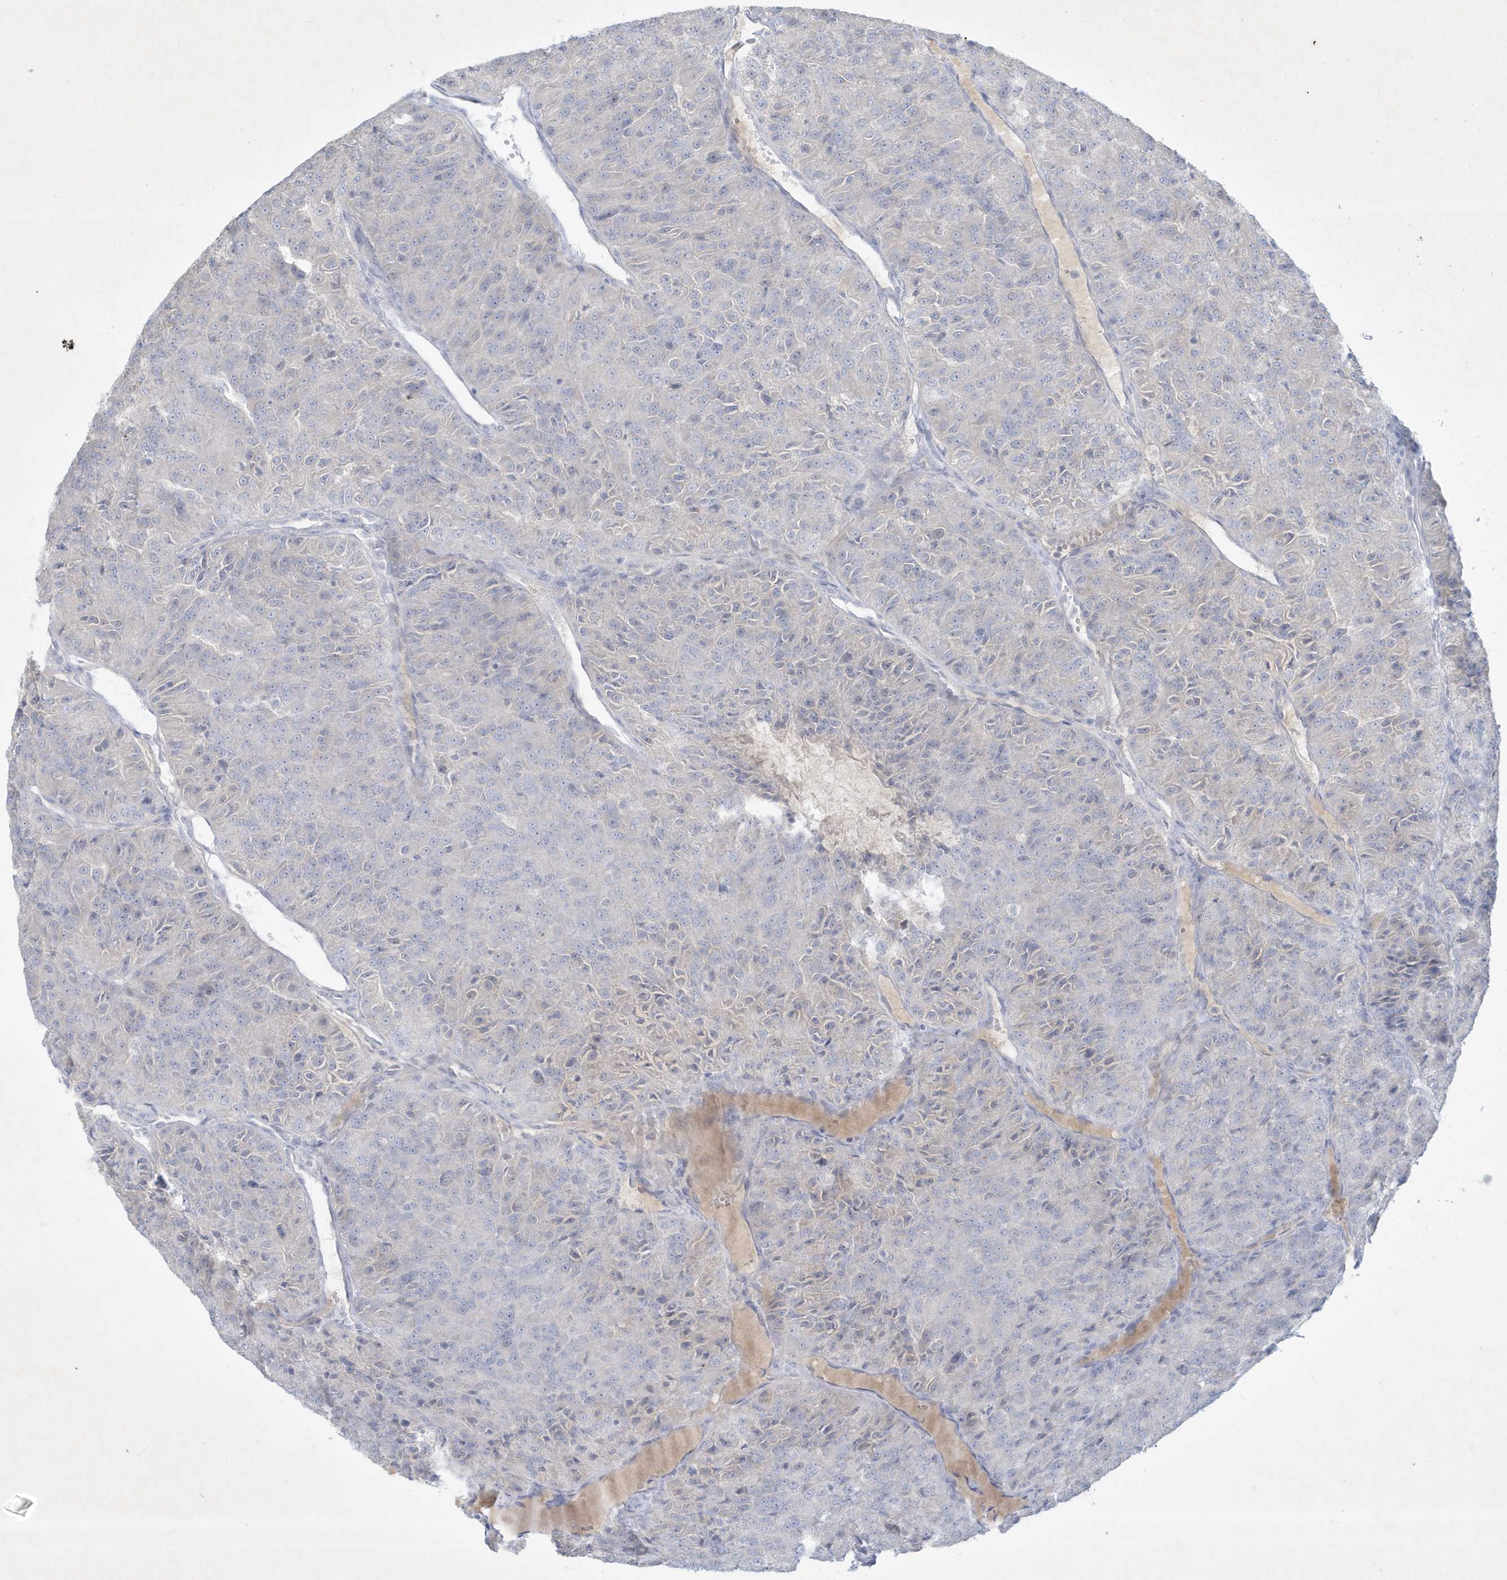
{"staining": {"intensity": "negative", "quantity": "none", "location": "none"}, "tissue": "renal cancer", "cell_type": "Tumor cells", "image_type": "cancer", "snomed": [{"axis": "morphology", "description": "Adenocarcinoma, NOS"}, {"axis": "topography", "description": "Kidney"}], "caption": "This histopathology image is of renal adenocarcinoma stained with immunohistochemistry (IHC) to label a protein in brown with the nuclei are counter-stained blue. There is no staining in tumor cells.", "gene": "CCDC24", "patient": {"sex": "female", "age": 63}}